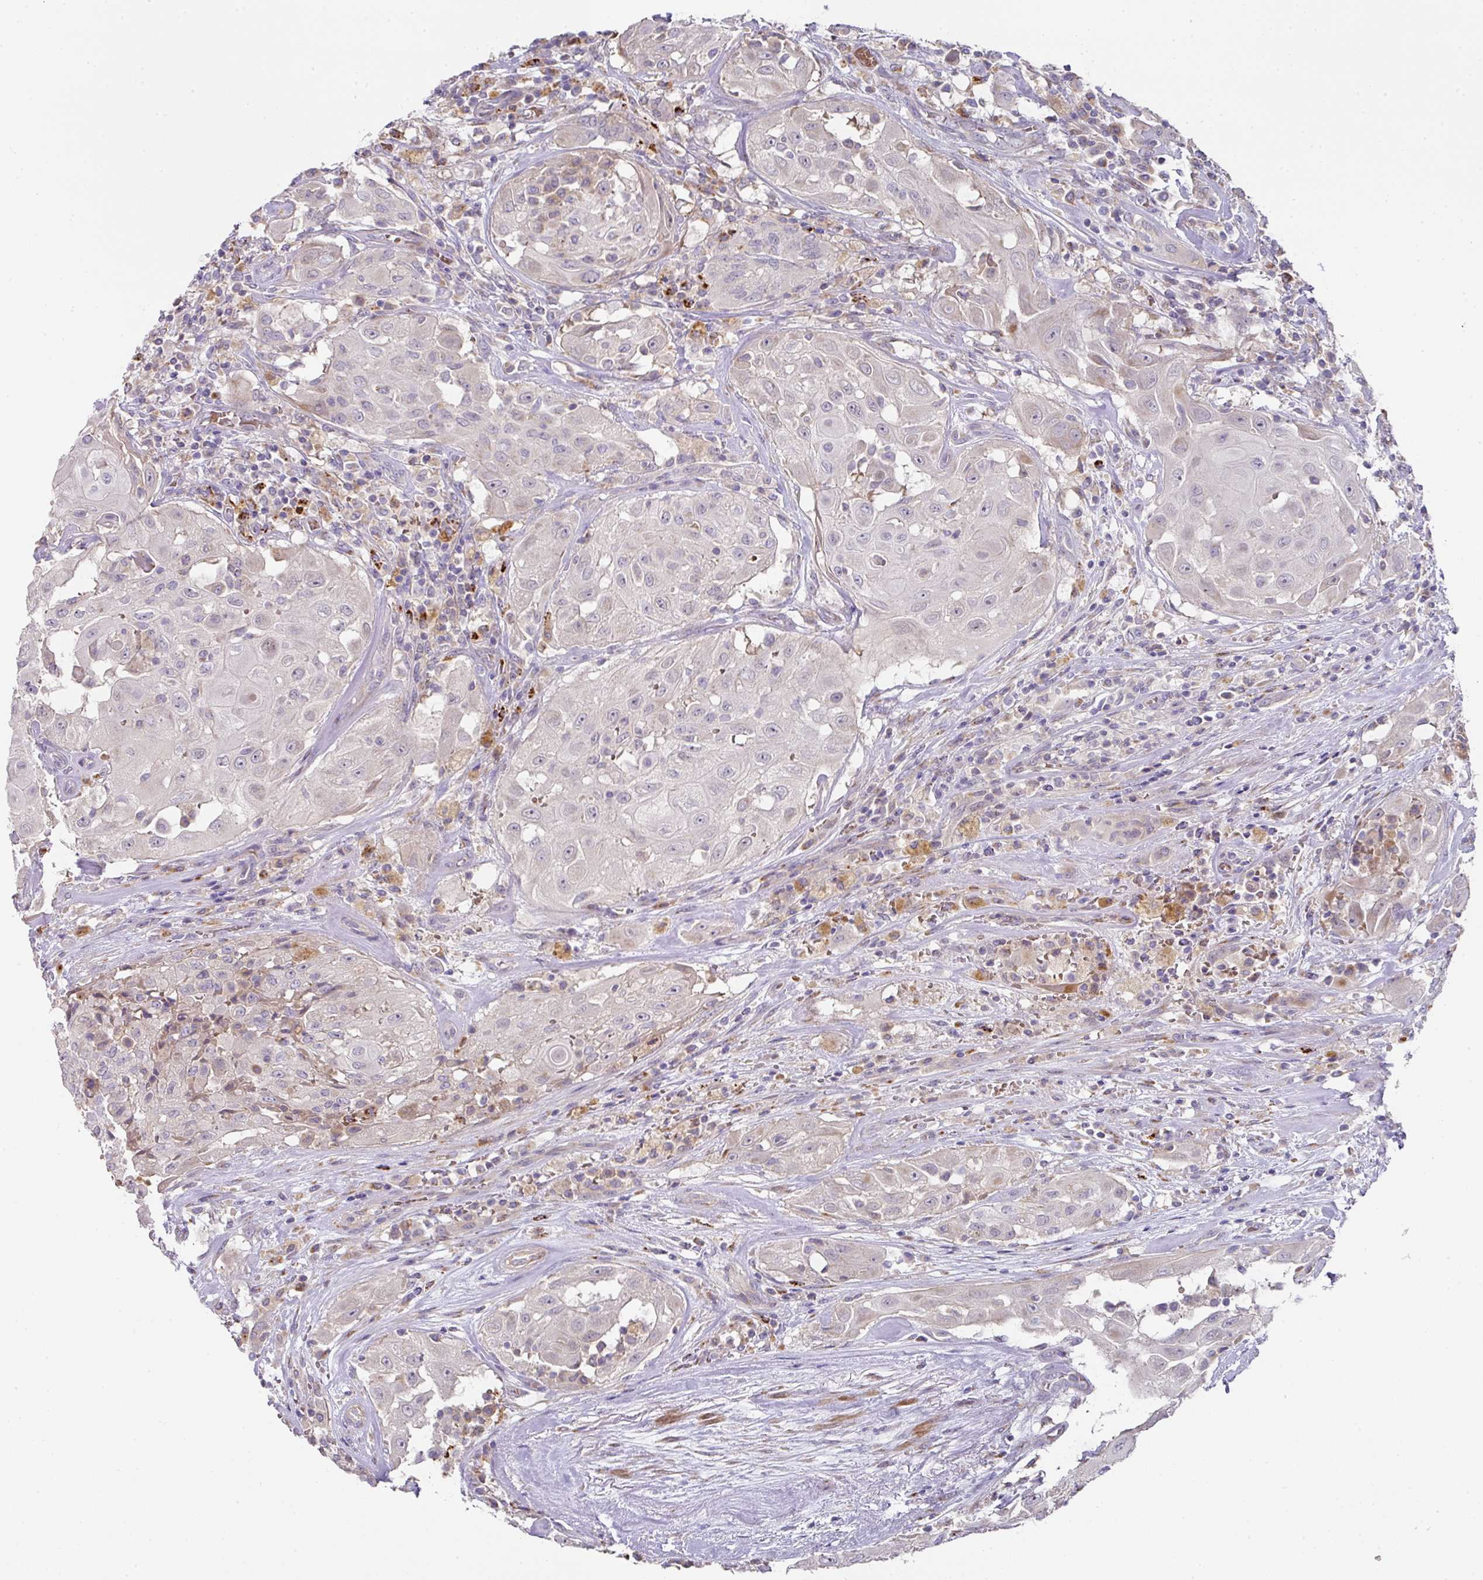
{"staining": {"intensity": "negative", "quantity": "none", "location": "none"}, "tissue": "thyroid cancer", "cell_type": "Tumor cells", "image_type": "cancer", "snomed": [{"axis": "morphology", "description": "Papillary adenocarcinoma, NOS"}, {"axis": "topography", "description": "Thyroid gland"}], "caption": "An image of human thyroid cancer is negative for staining in tumor cells.", "gene": "TARM1", "patient": {"sex": "female", "age": 59}}